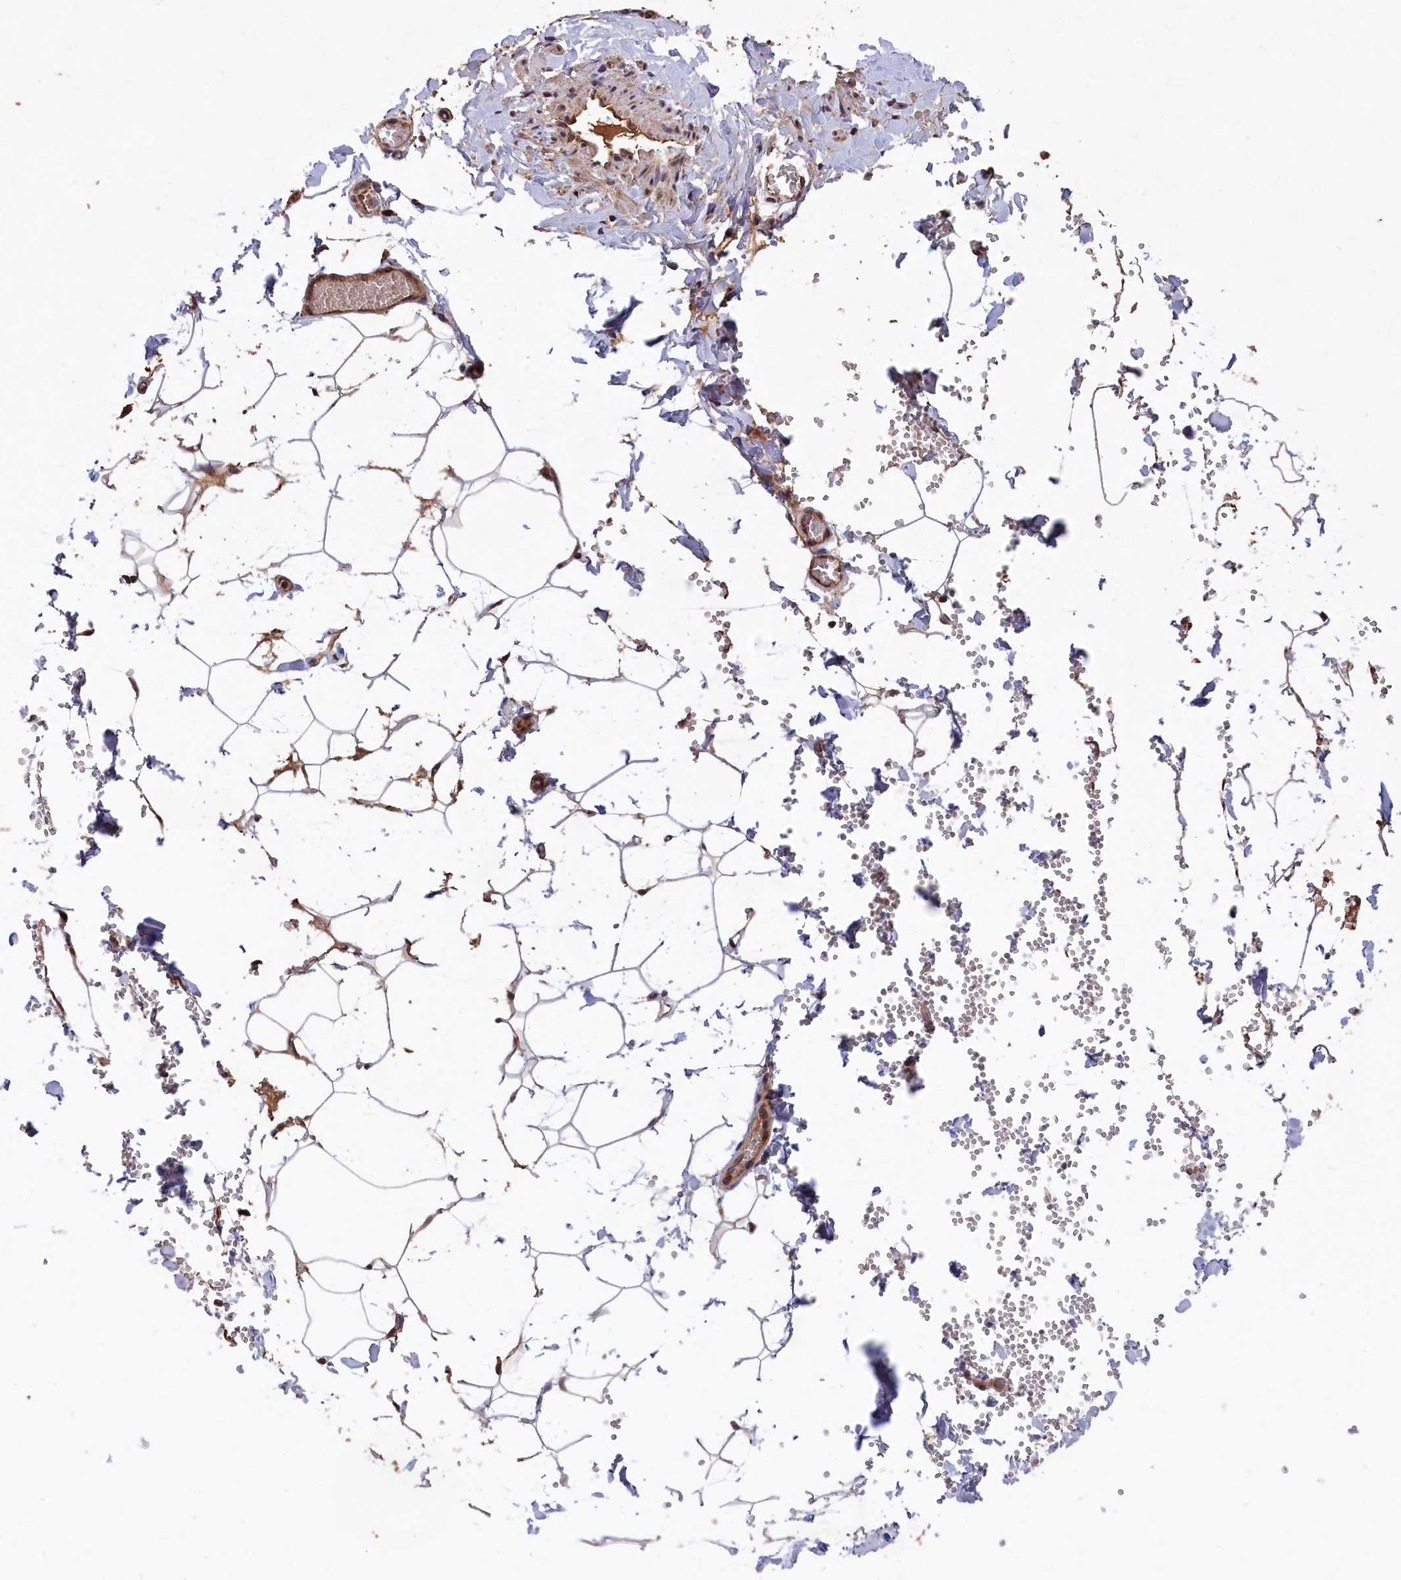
{"staining": {"intensity": "moderate", "quantity": ">75%", "location": "cytoplasmic/membranous"}, "tissue": "adipose tissue", "cell_type": "Adipocytes", "image_type": "normal", "snomed": [{"axis": "morphology", "description": "Normal tissue, NOS"}, {"axis": "topography", "description": "Gallbladder"}, {"axis": "topography", "description": "Peripheral nerve tissue"}], "caption": "Immunohistochemistry (DAB) staining of unremarkable adipose tissue demonstrates moderate cytoplasmic/membranous protein staining in approximately >75% of adipocytes.", "gene": "GREB1L", "patient": {"sex": "male", "age": 38}}